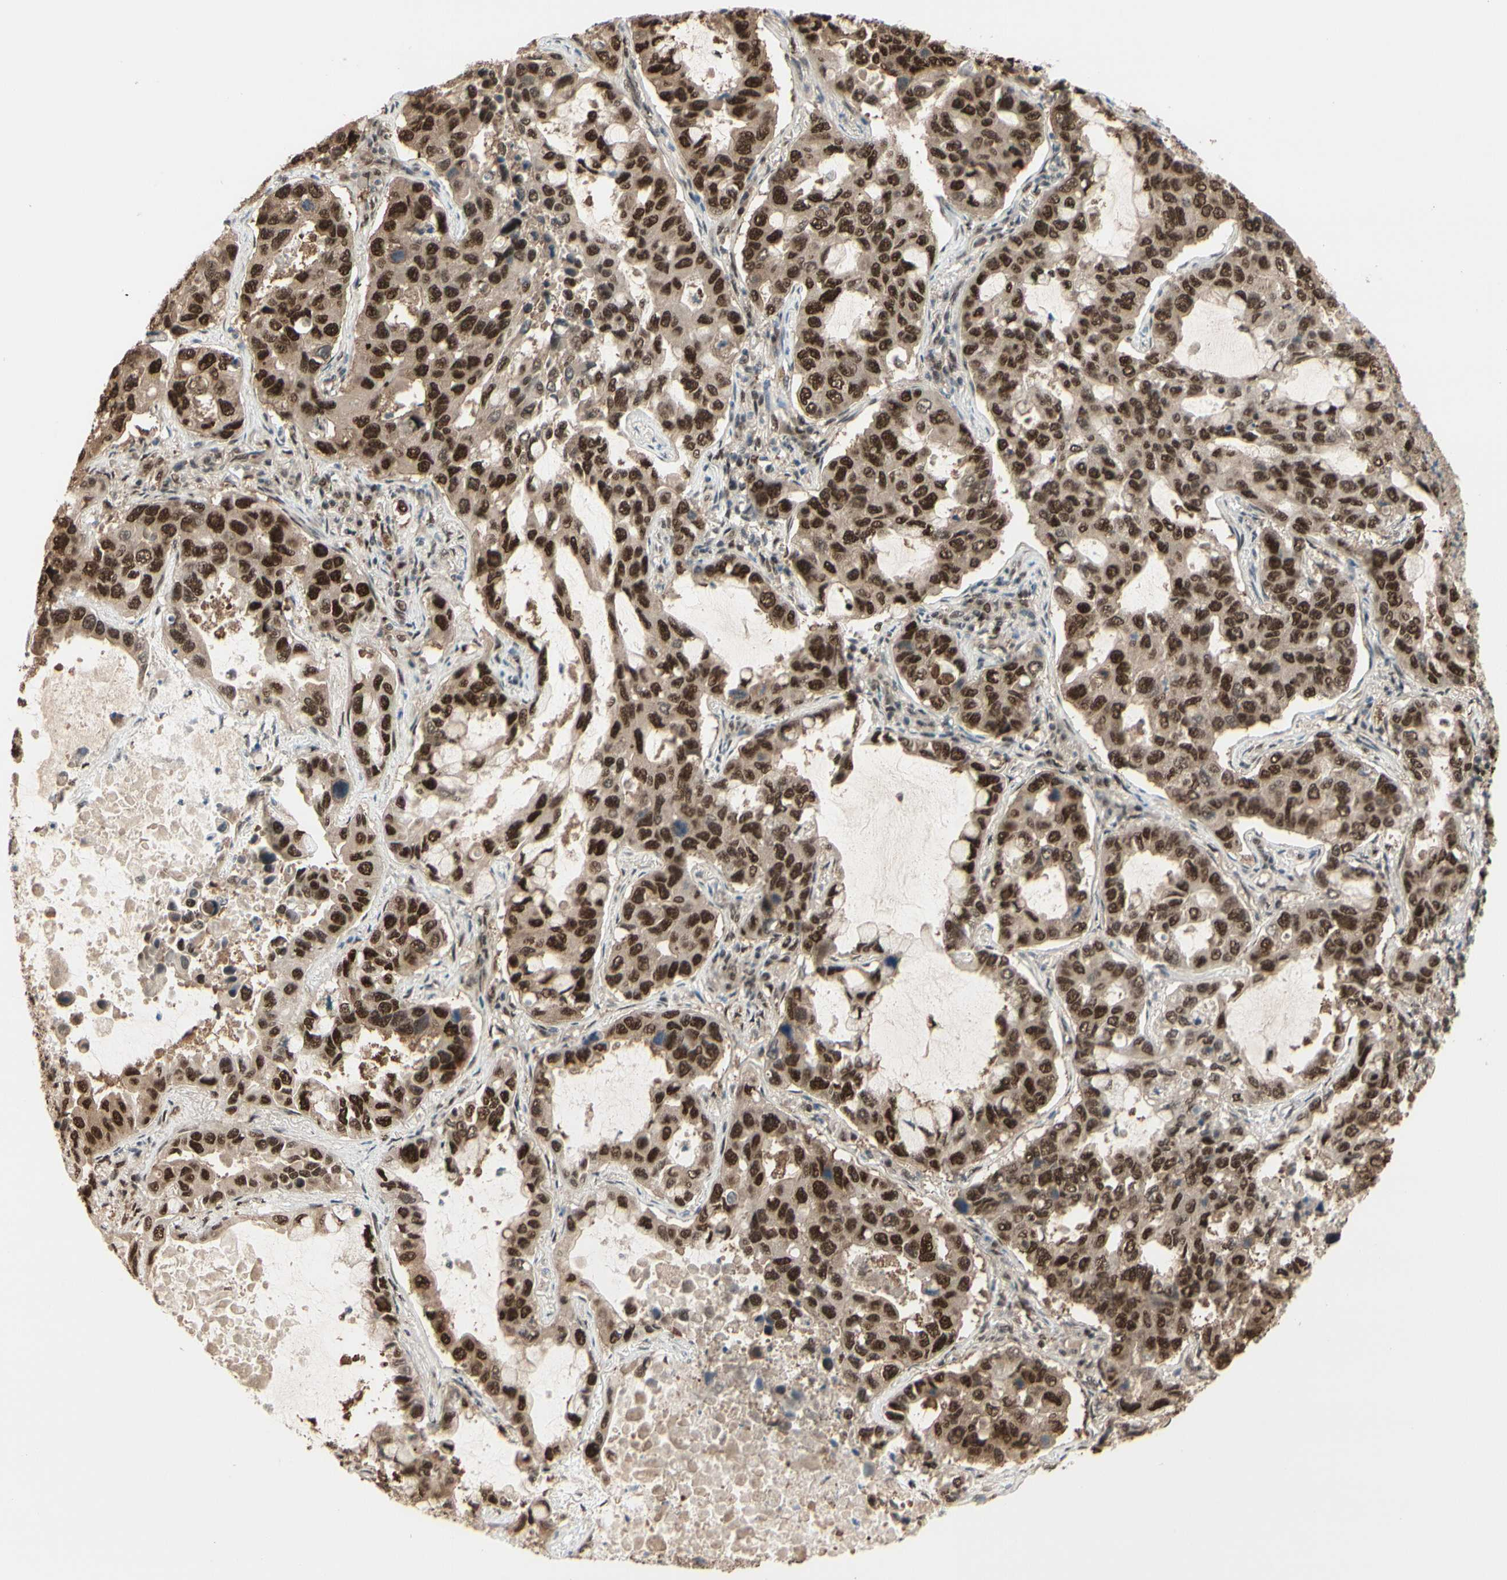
{"staining": {"intensity": "strong", "quantity": ">75%", "location": "nuclear"}, "tissue": "lung cancer", "cell_type": "Tumor cells", "image_type": "cancer", "snomed": [{"axis": "morphology", "description": "Adenocarcinoma, NOS"}, {"axis": "topography", "description": "Lung"}], "caption": "A micrograph of human lung adenocarcinoma stained for a protein displays strong nuclear brown staining in tumor cells. (DAB (3,3'-diaminobenzidine) = brown stain, brightfield microscopy at high magnification).", "gene": "HSF1", "patient": {"sex": "male", "age": 64}}